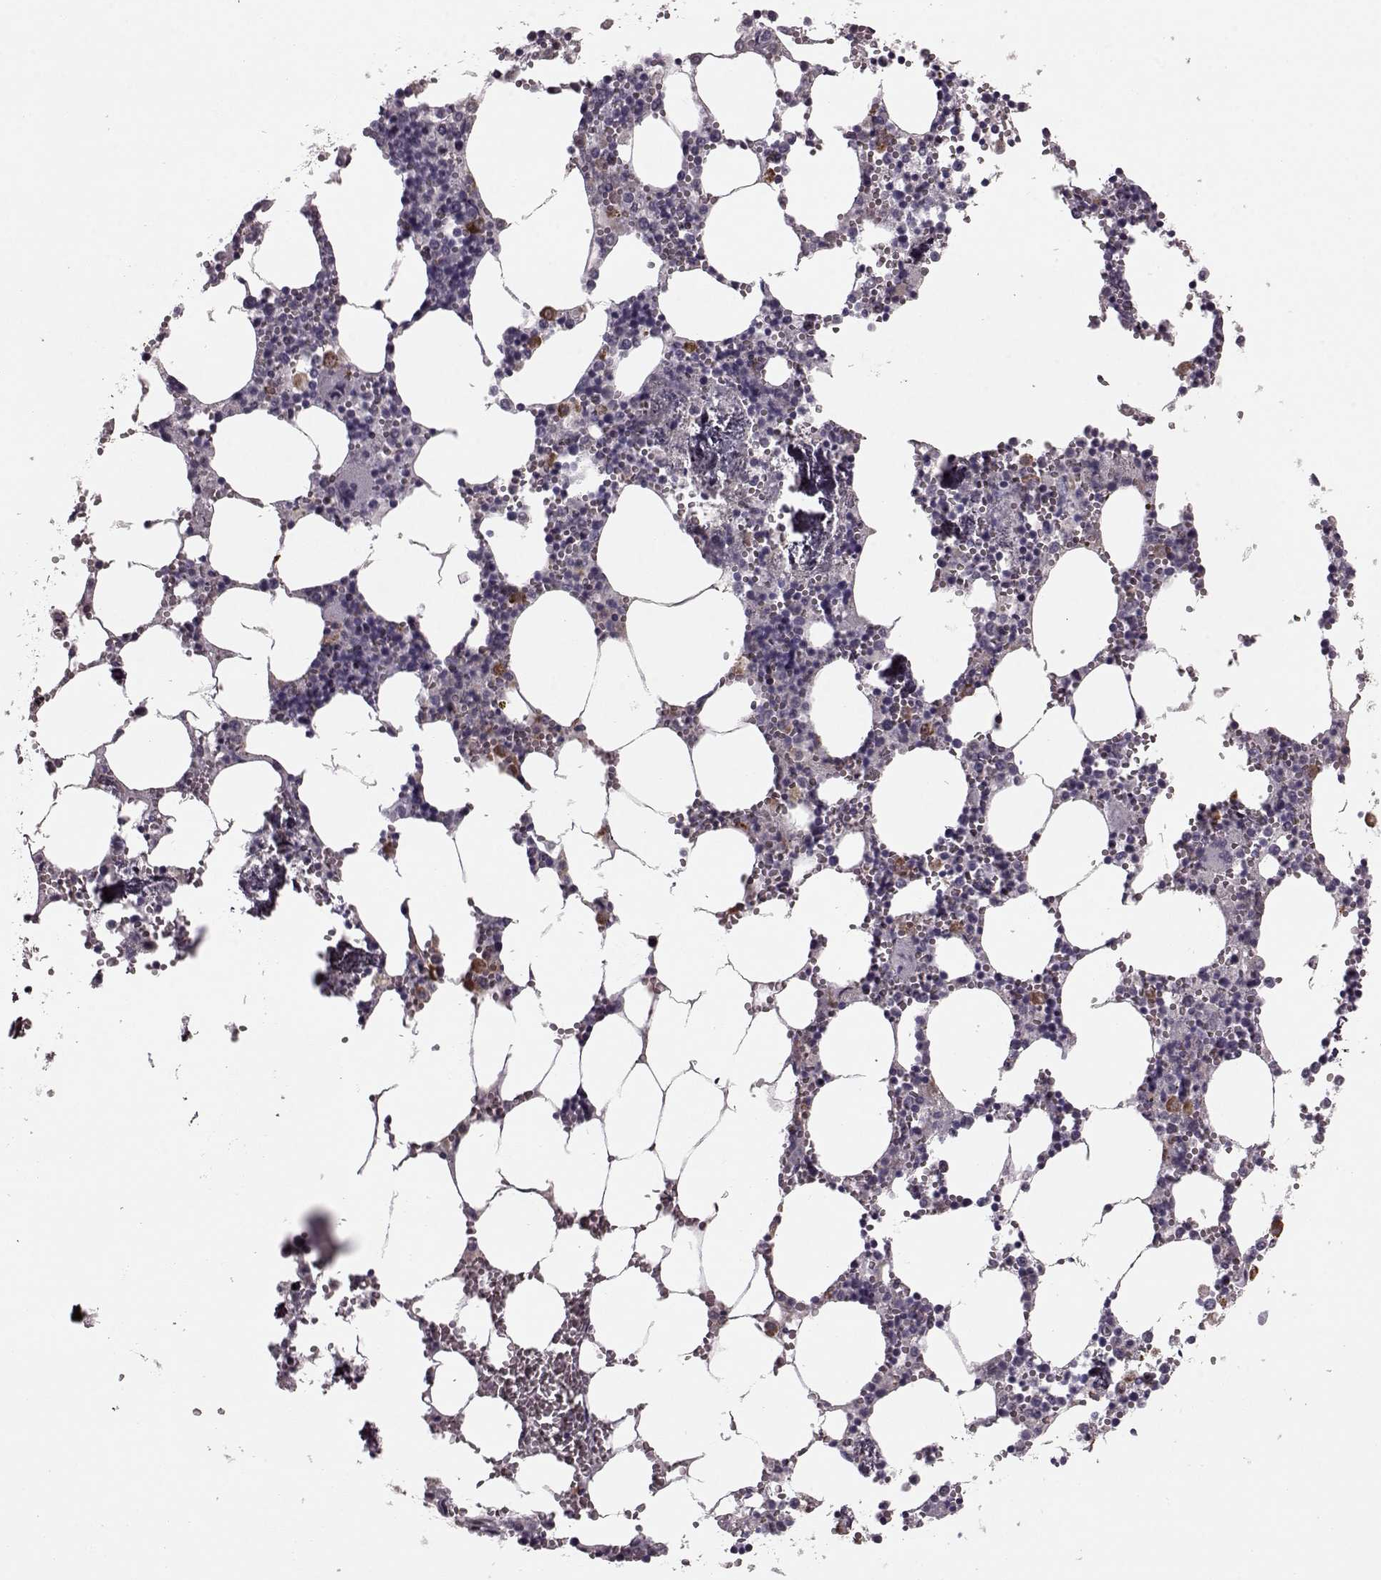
{"staining": {"intensity": "strong", "quantity": "<25%", "location": "cytoplasmic/membranous"}, "tissue": "bone marrow", "cell_type": "Hematopoietic cells", "image_type": "normal", "snomed": [{"axis": "morphology", "description": "Normal tissue, NOS"}, {"axis": "topography", "description": "Bone marrow"}], "caption": "Immunohistochemistry (IHC) (DAB (3,3'-diaminobenzidine)) staining of benign bone marrow demonstrates strong cytoplasmic/membranous protein expression in about <25% of hematopoietic cells.", "gene": "CST7", "patient": {"sex": "male", "age": 54}}